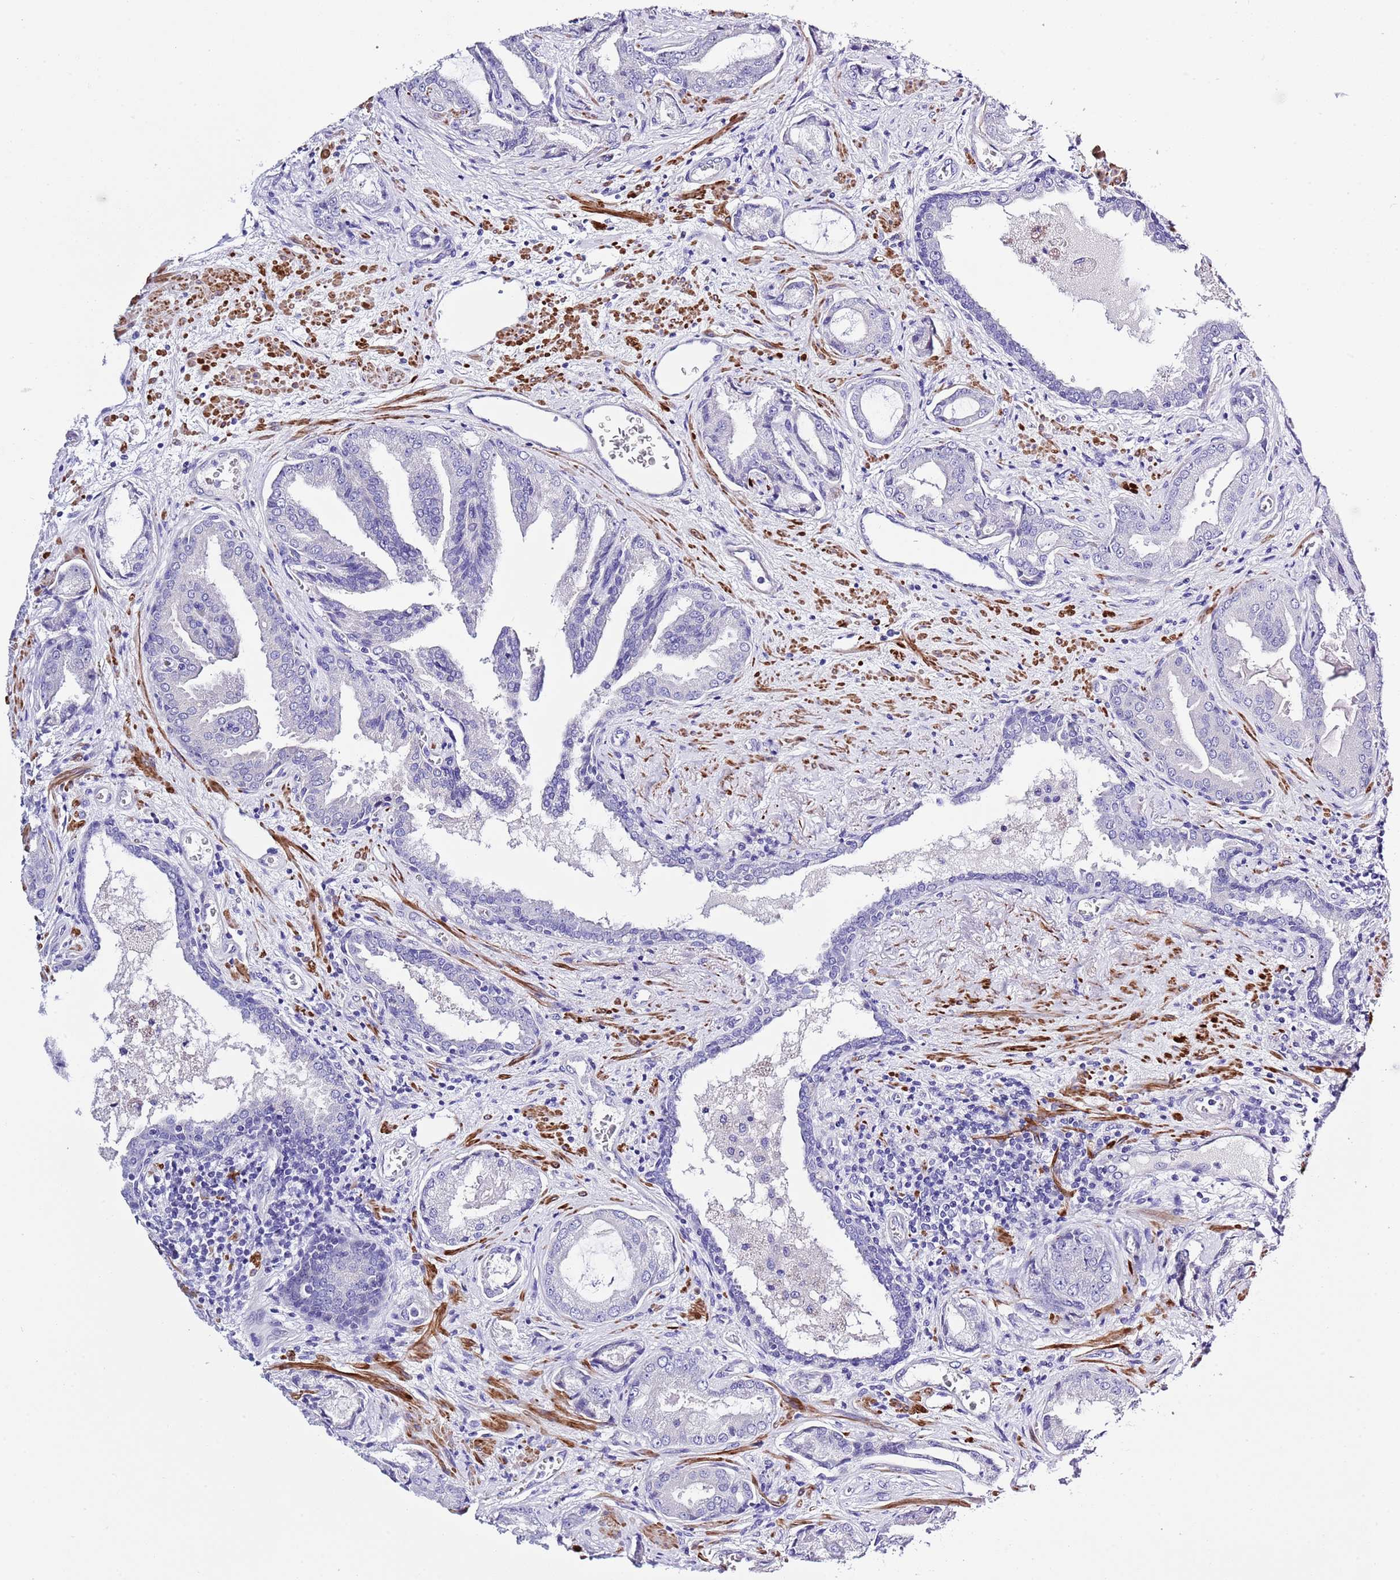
{"staining": {"intensity": "negative", "quantity": "none", "location": "none"}, "tissue": "prostate cancer", "cell_type": "Tumor cells", "image_type": "cancer", "snomed": [{"axis": "morphology", "description": "Adenocarcinoma, High grade"}, {"axis": "topography", "description": "Prostate"}], "caption": "Tumor cells are negative for brown protein staining in high-grade adenocarcinoma (prostate). The staining is performed using DAB brown chromogen with nuclei counter-stained in using hematoxylin.", "gene": "NET1", "patient": {"sex": "male", "age": 68}}